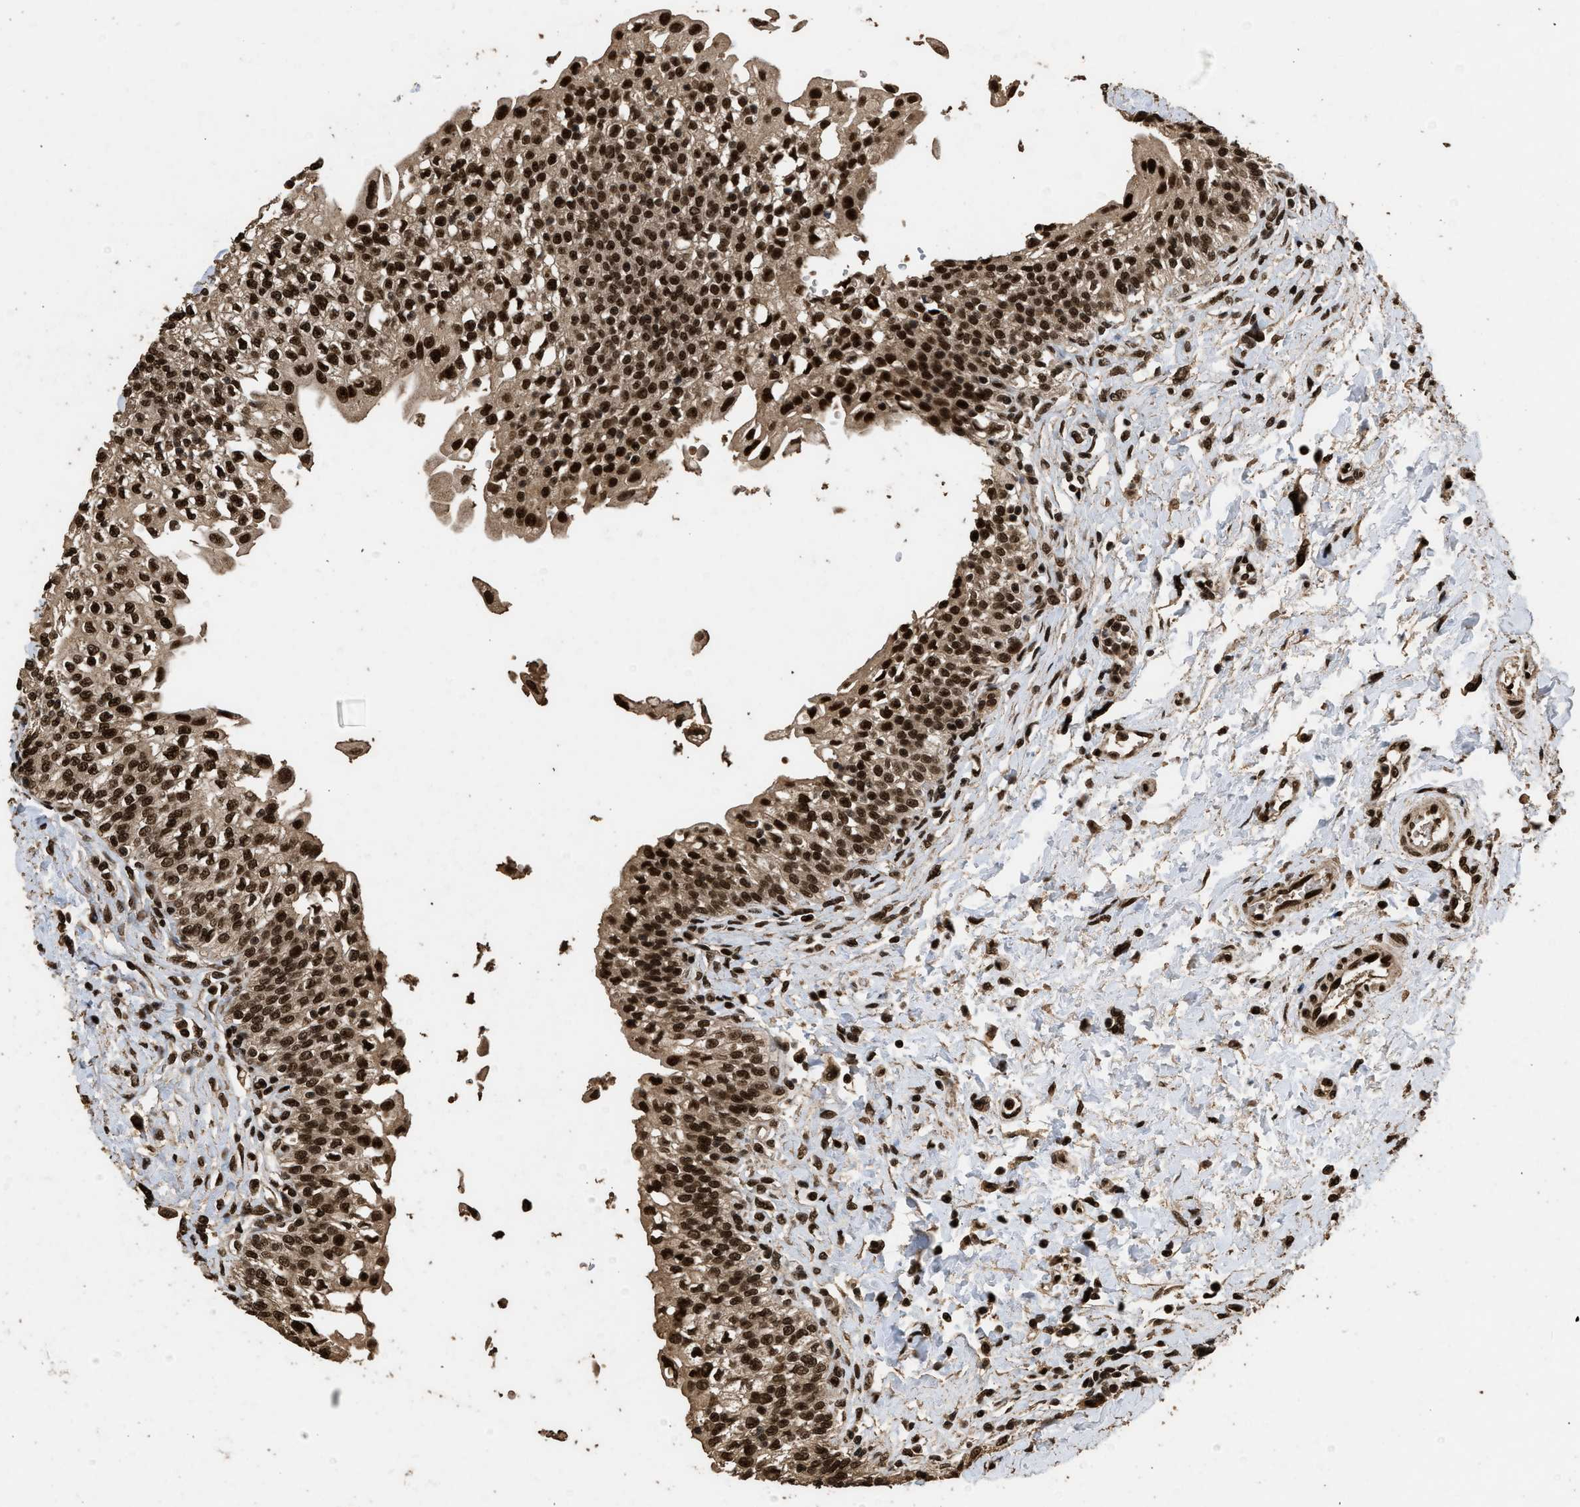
{"staining": {"intensity": "strong", "quantity": ">75%", "location": "nuclear"}, "tissue": "urinary bladder", "cell_type": "Urothelial cells", "image_type": "normal", "snomed": [{"axis": "morphology", "description": "Normal tissue, NOS"}, {"axis": "topography", "description": "Urinary bladder"}], "caption": "Immunohistochemistry staining of normal urinary bladder, which shows high levels of strong nuclear staining in about >75% of urothelial cells indicating strong nuclear protein expression. The staining was performed using DAB (3,3'-diaminobenzidine) (brown) for protein detection and nuclei were counterstained in hematoxylin (blue).", "gene": "PPP4R3B", "patient": {"sex": "male", "age": 55}}